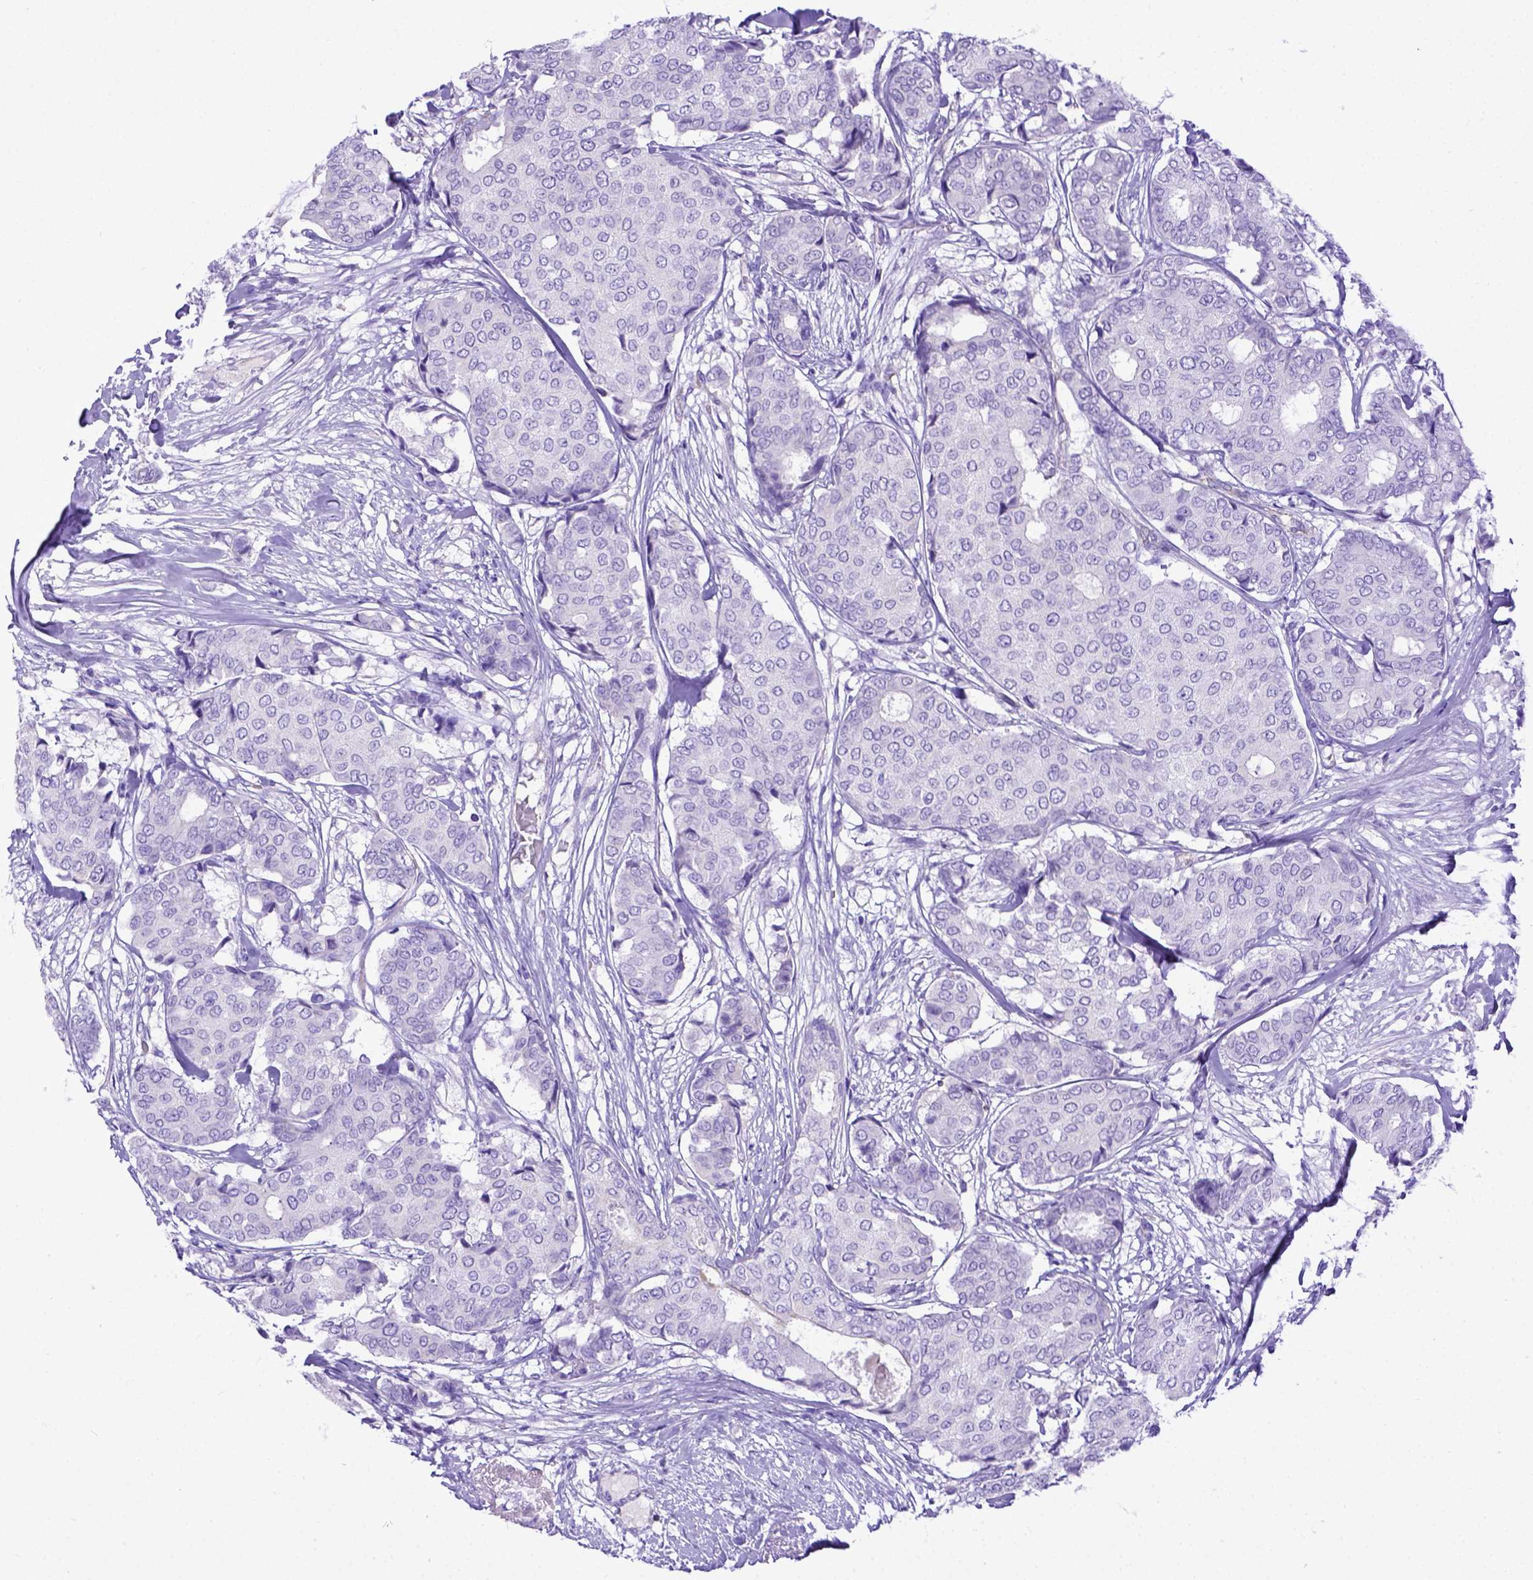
{"staining": {"intensity": "negative", "quantity": "none", "location": "none"}, "tissue": "breast cancer", "cell_type": "Tumor cells", "image_type": "cancer", "snomed": [{"axis": "morphology", "description": "Duct carcinoma"}, {"axis": "topography", "description": "Breast"}], "caption": "Breast cancer was stained to show a protein in brown. There is no significant staining in tumor cells.", "gene": "LRRC18", "patient": {"sex": "female", "age": 75}}